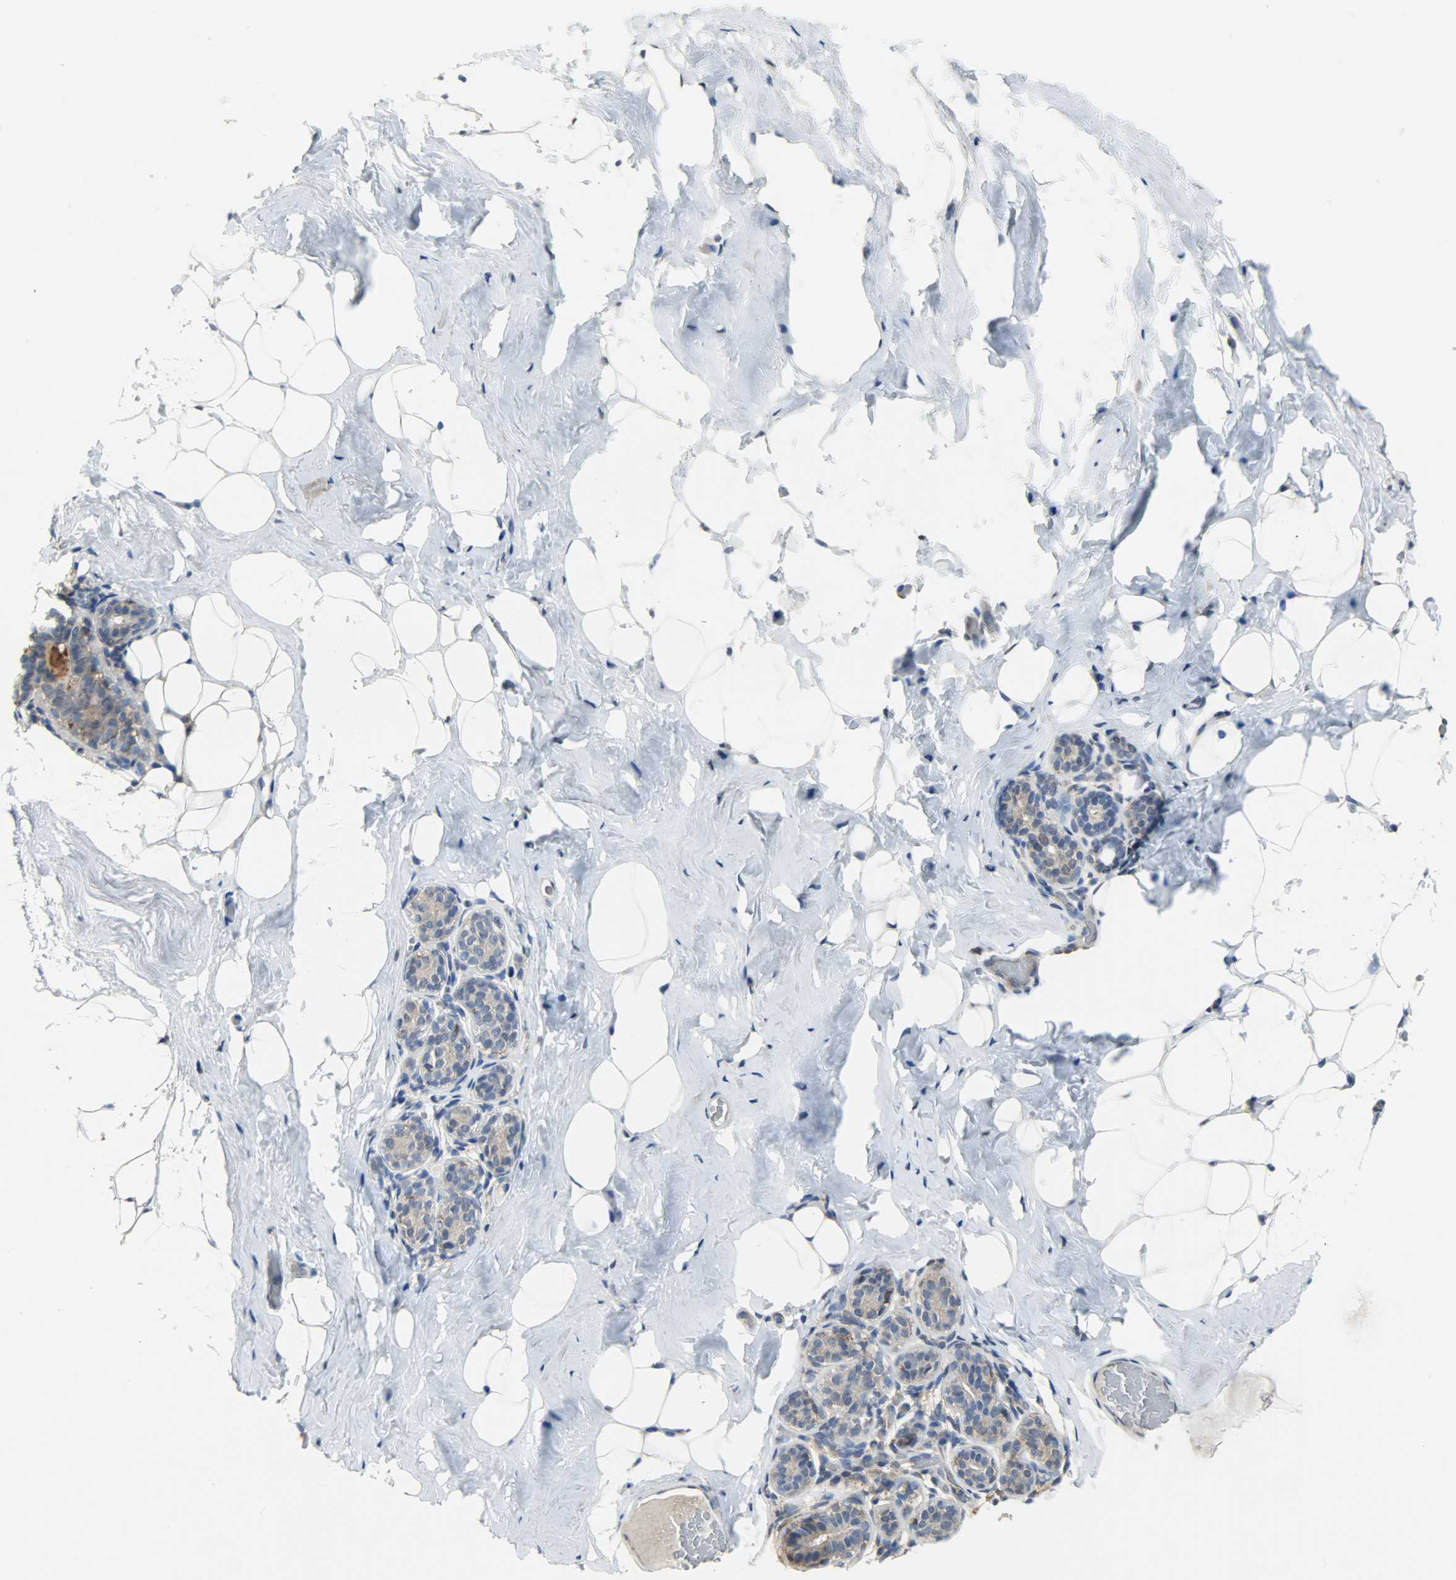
{"staining": {"intensity": "negative", "quantity": "none", "location": "none"}, "tissue": "breast", "cell_type": "Adipocytes", "image_type": "normal", "snomed": [{"axis": "morphology", "description": "Normal tissue, NOS"}, {"axis": "topography", "description": "Breast"}, {"axis": "topography", "description": "Soft tissue"}], "caption": "Adipocytes are negative for brown protein staining in benign breast. The staining was performed using DAB (3,3'-diaminobenzidine) to visualize the protein expression in brown, while the nuclei were stained in blue with hematoxylin (Magnification: 20x).", "gene": "TRIM21", "patient": {"sex": "female", "age": 75}}